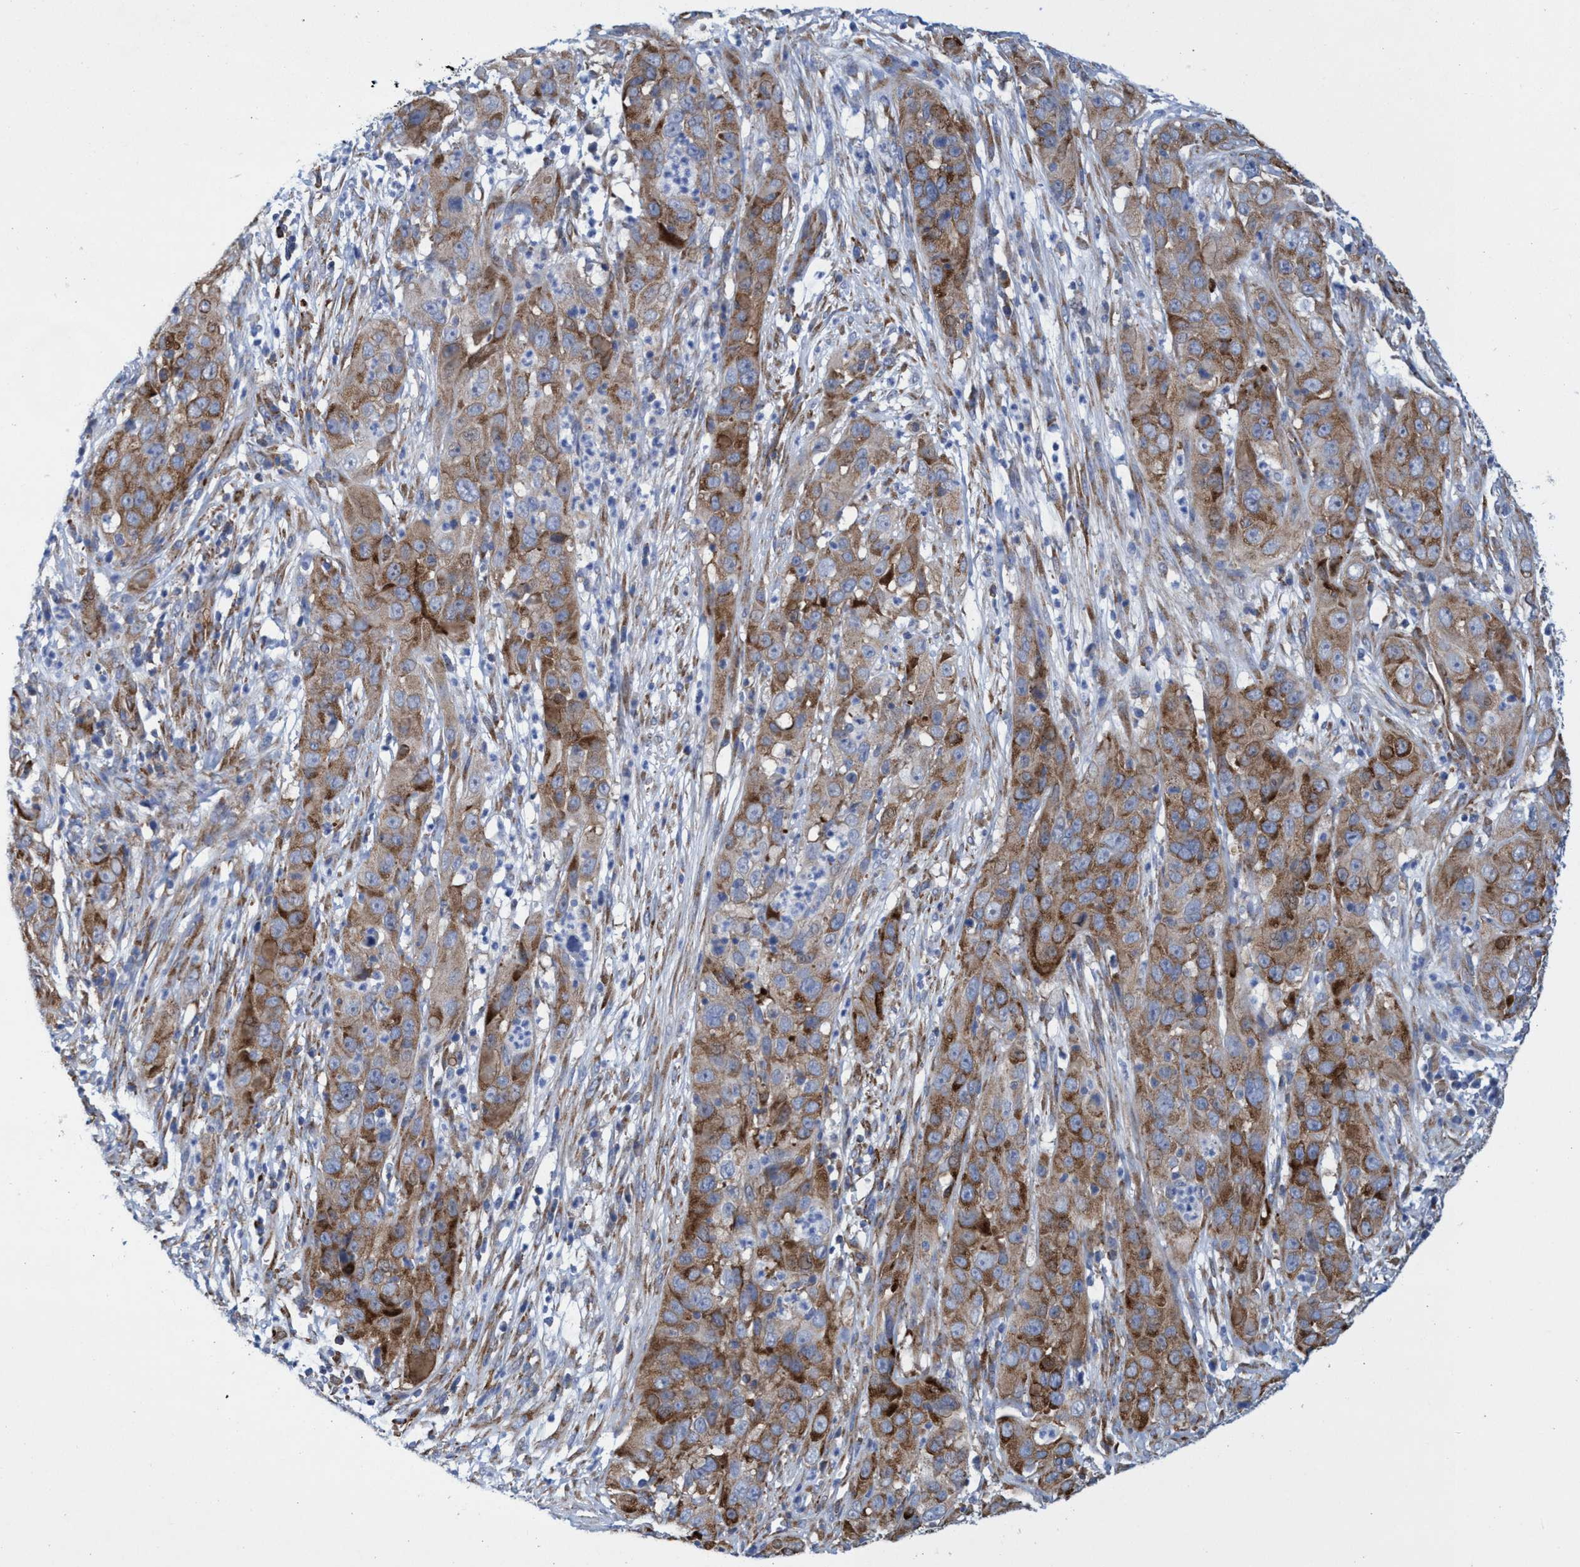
{"staining": {"intensity": "moderate", "quantity": ">75%", "location": "cytoplasmic/membranous"}, "tissue": "cervical cancer", "cell_type": "Tumor cells", "image_type": "cancer", "snomed": [{"axis": "morphology", "description": "Squamous cell carcinoma, NOS"}, {"axis": "topography", "description": "Cervix"}], "caption": "Human cervical cancer stained with a protein marker displays moderate staining in tumor cells.", "gene": "R3HCC1", "patient": {"sex": "female", "age": 32}}